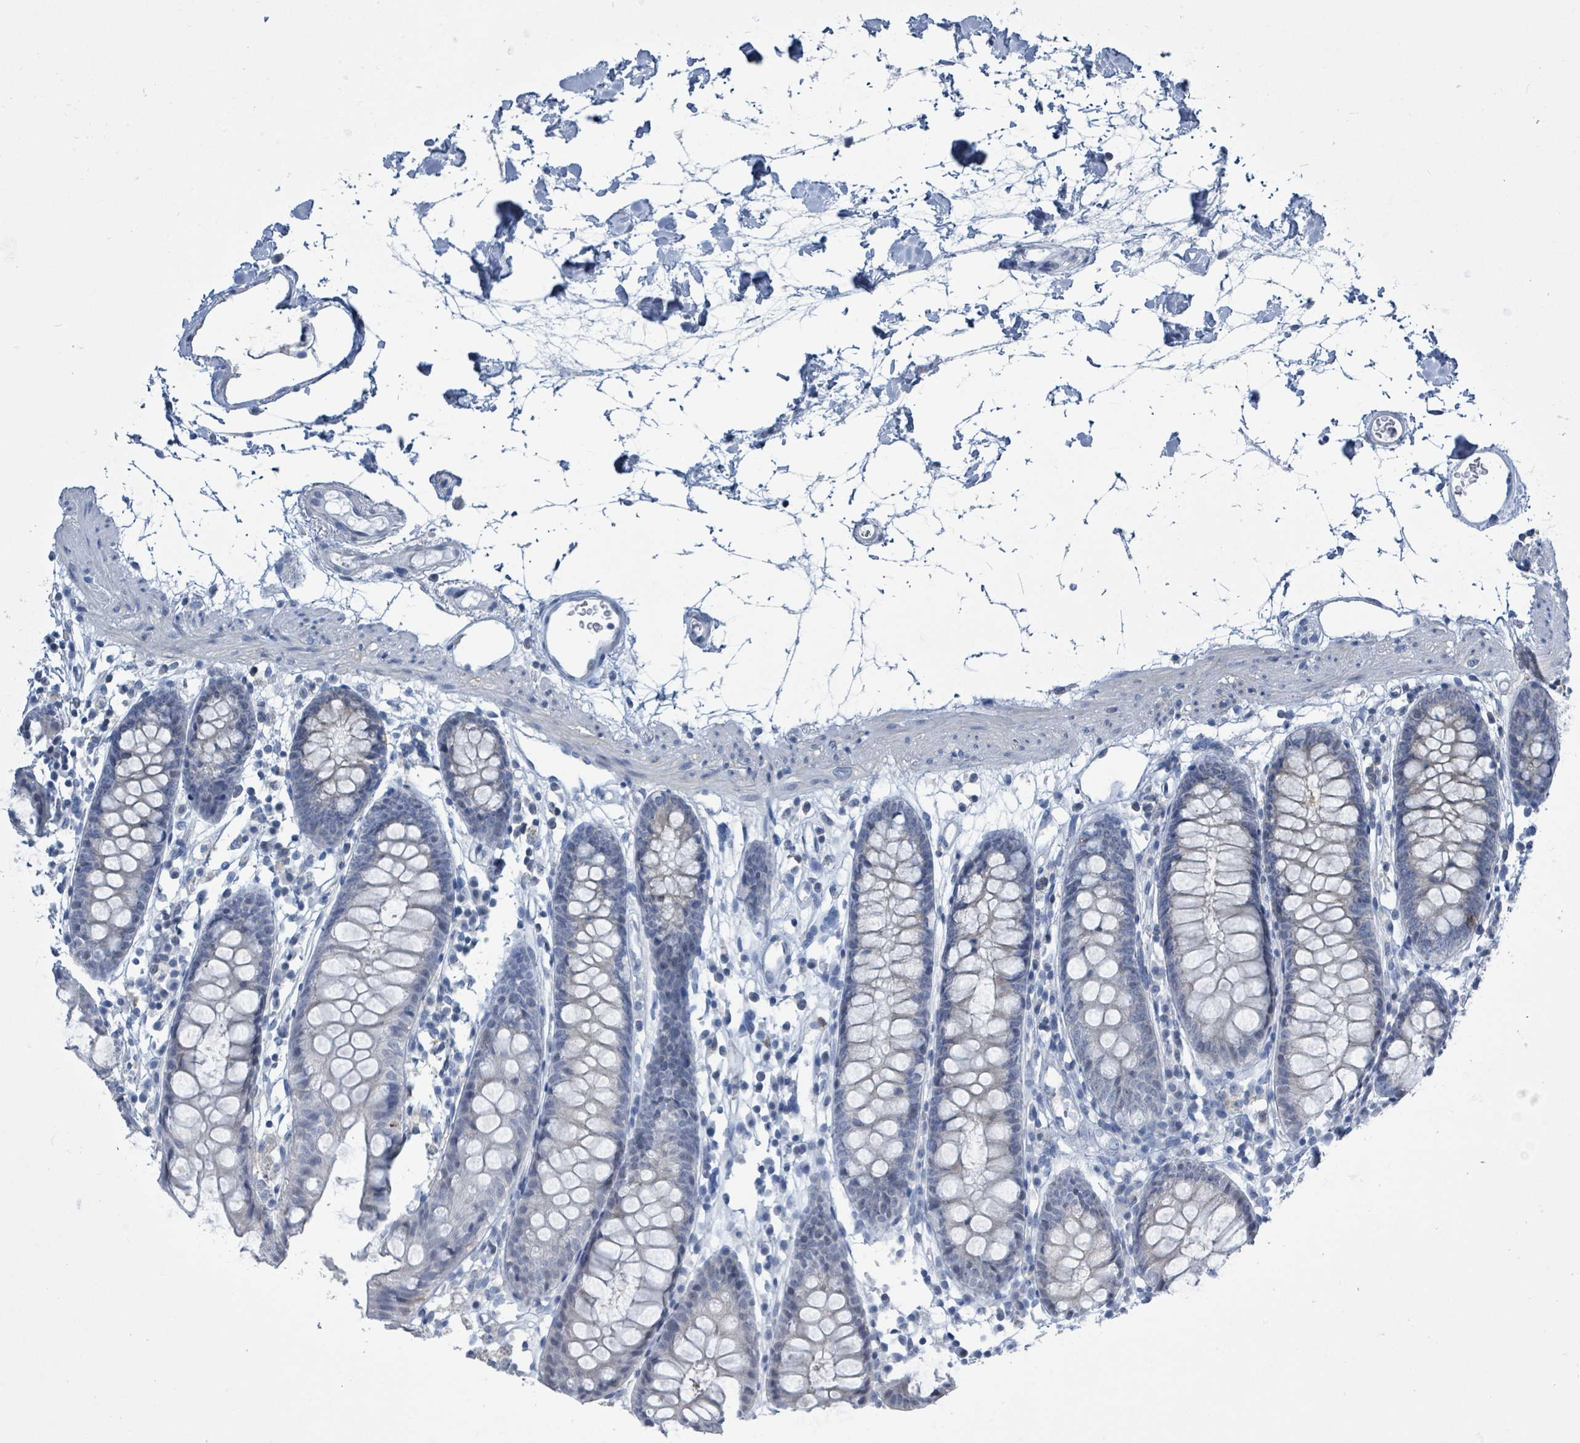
{"staining": {"intensity": "negative", "quantity": "none", "location": "none"}, "tissue": "colon", "cell_type": "Endothelial cells", "image_type": "normal", "snomed": [{"axis": "morphology", "description": "Normal tissue, NOS"}, {"axis": "topography", "description": "Colon"}], "caption": "Colon stained for a protein using immunohistochemistry (IHC) exhibits no expression endothelial cells.", "gene": "DGKZ", "patient": {"sex": "female", "age": 82}}